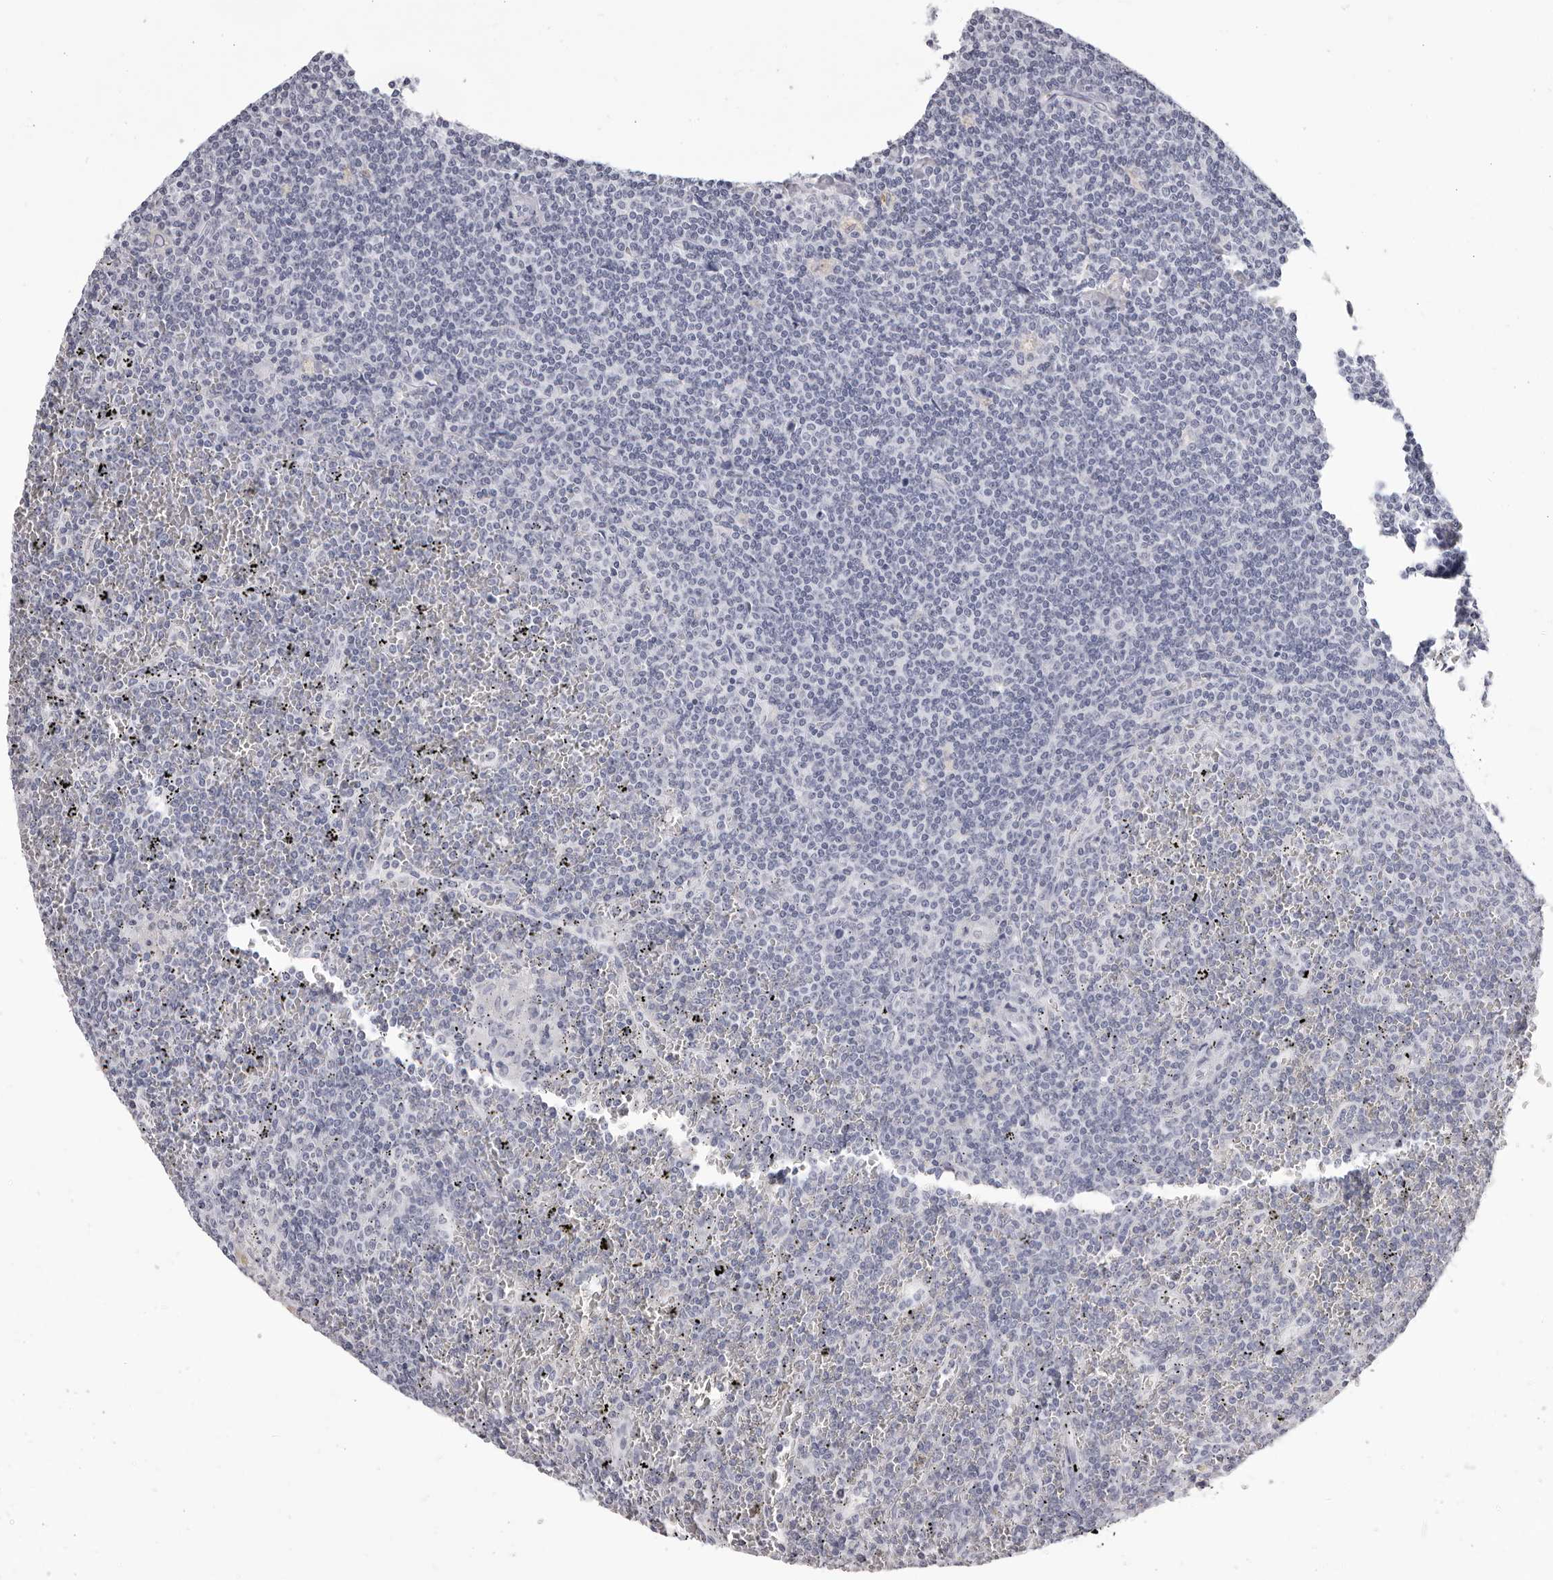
{"staining": {"intensity": "negative", "quantity": "none", "location": "none"}, "tissue": "lymphoma", "cell_type": "Tumor cells", "image_type": "cancer", "snomed": [{"axis": "morphology", "description": "Malignant lymphoma, non-Hodgkin's type, Low grade"}, {"axis": "topography", "description": "Spleen"}], "caption": "There is no significant staining in tumor cells of low-grade malignant lymphoma, non-Hodgkin's type.", "gene": "CST1", "patient": {"sex": "female", "age": 19}}